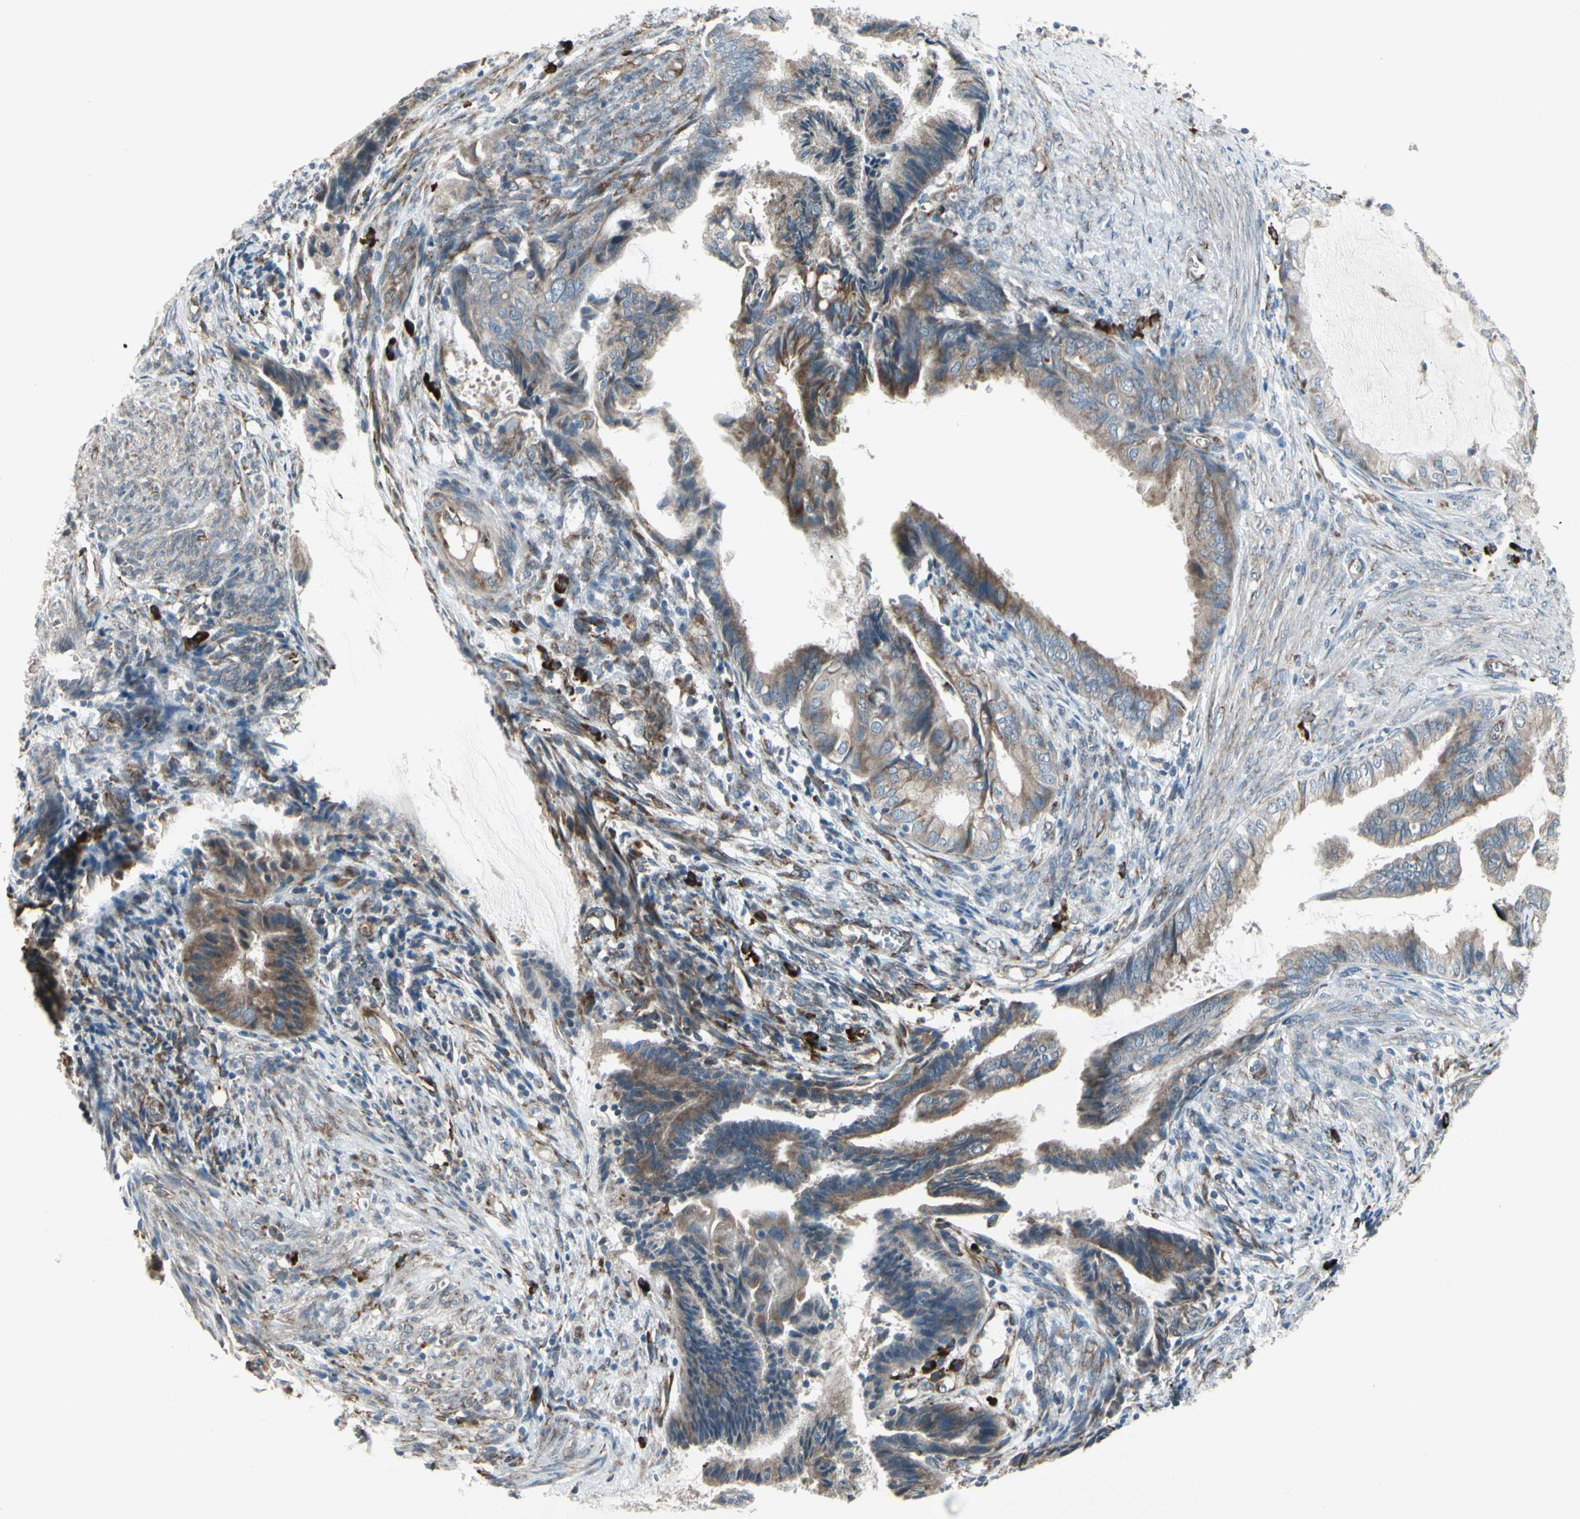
{"staining": {"intensity": "weak", "quantity": ">75%", "location": "cytoplasmic/membranous"}, "tissue": "endometrial cancer", "cell_type": "Tumor cells", "image_type": "cancer", "snomed": [{"axis": "morphology", "description": "Adenocarcinoma, NOS"}, {"axis": "topography", "description": "Endometrium"}], "caption": "The histopathology image demonstrates immunohistochemical staining of endometrial cancer (adenocarcinoma). There is weak cytoplasmic/membranous staining is seen in about >75% of tumor cells. (DAB (3,3'-diaminobenzidine) = brown stain, brightfield microscopy at high magnification).", "gene": "FNDC3A", "patient": {"sex": "female", "age": 86}}